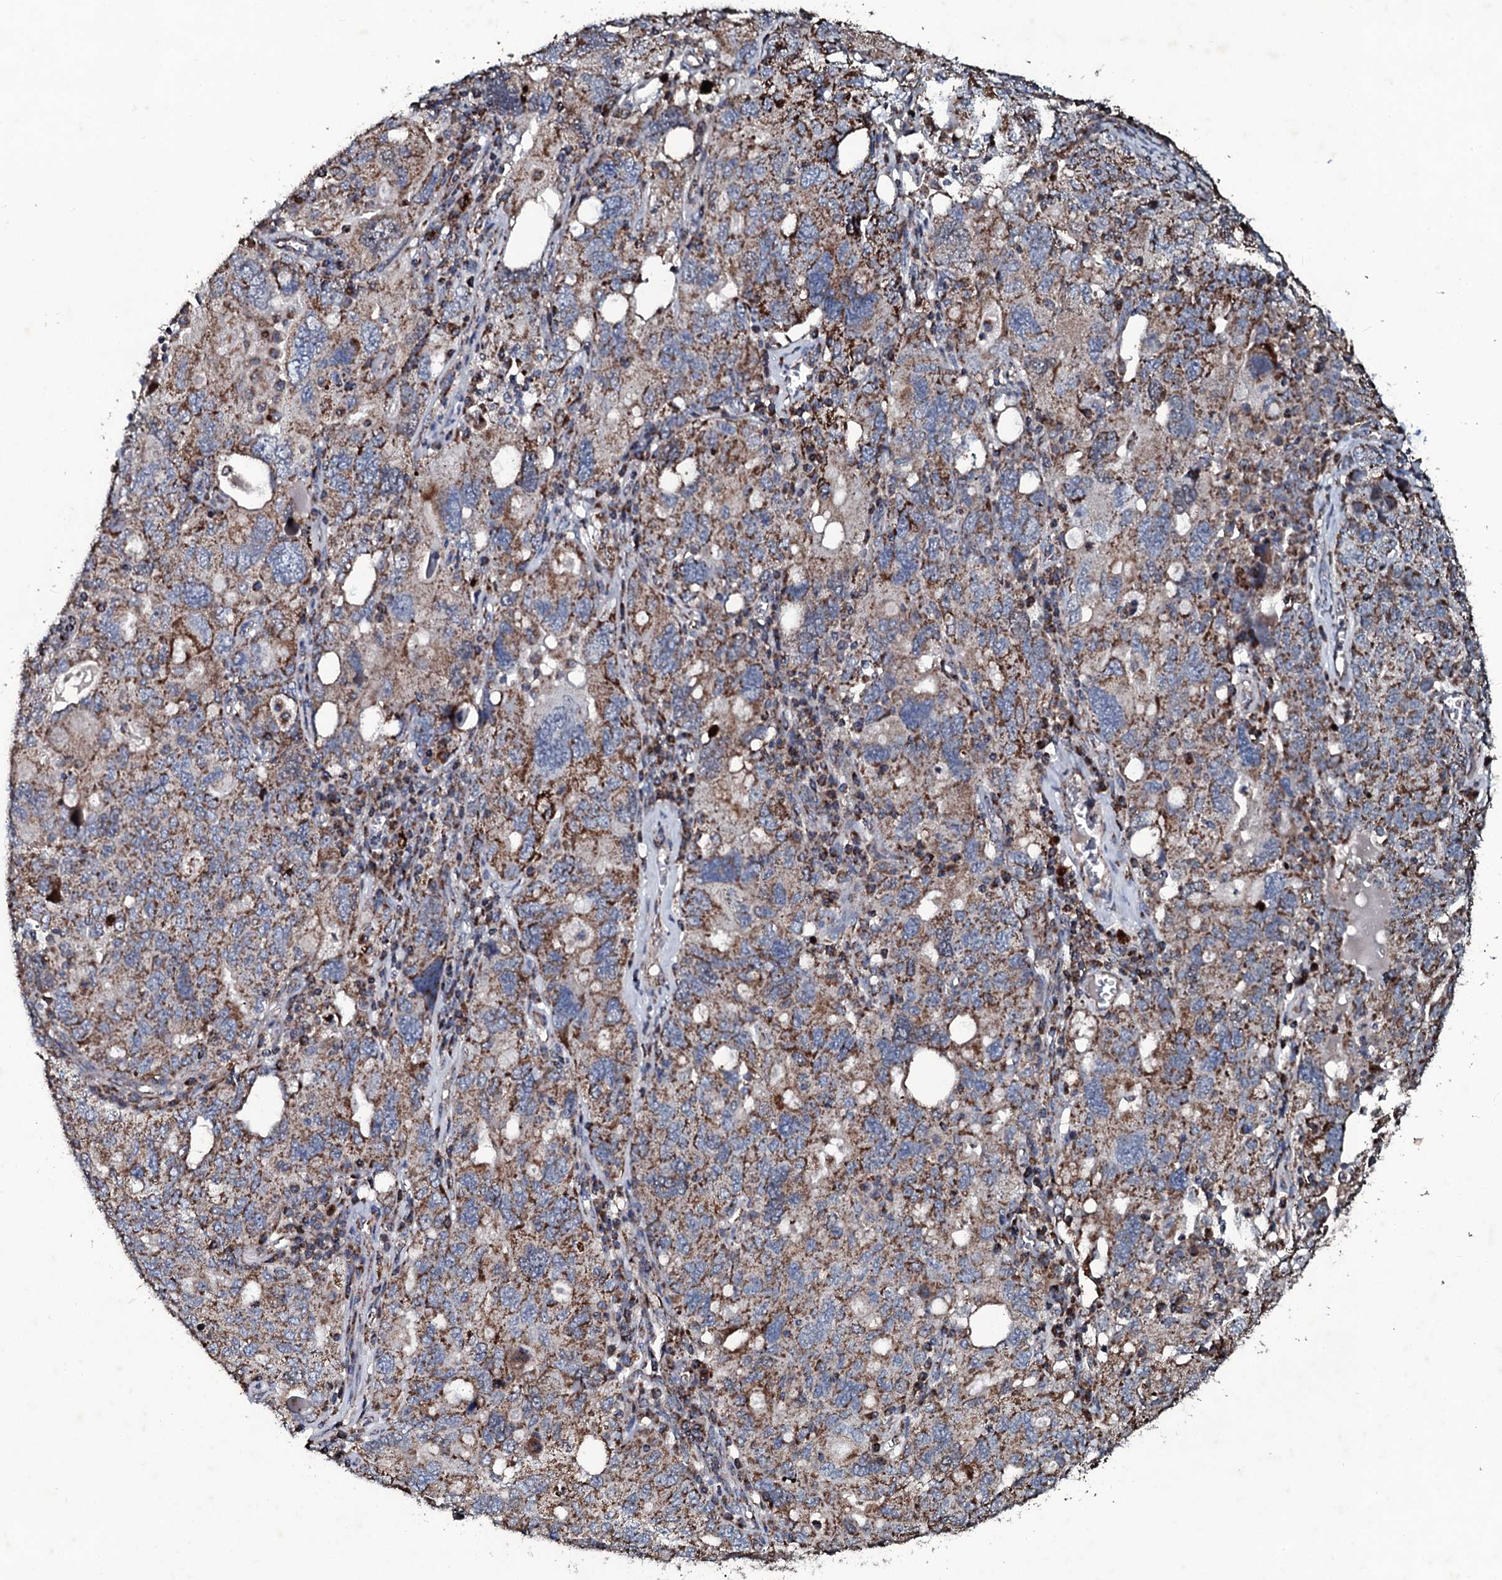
{"staining": {"intensity": "moderate", "quantity": ">75%", "location": "cytoplasmic/membranous"}, "tissue": "ovarian cancer", "cell_type": "Tumor cells", "image_type": "cancer", "snomed": [{"axis": "morphology", "description": "Carcinoma, endometroid"}, {"axis": "topography", "description": "Ovary"}], "caption": "Protein expression analysis of human ovarian cancer reveals moderate cytoplasmic/membranous expression in approximately >75% of tumor cells.", "gene": "DYNC2I2", "patient": {"sex": "female", "age": 62}}